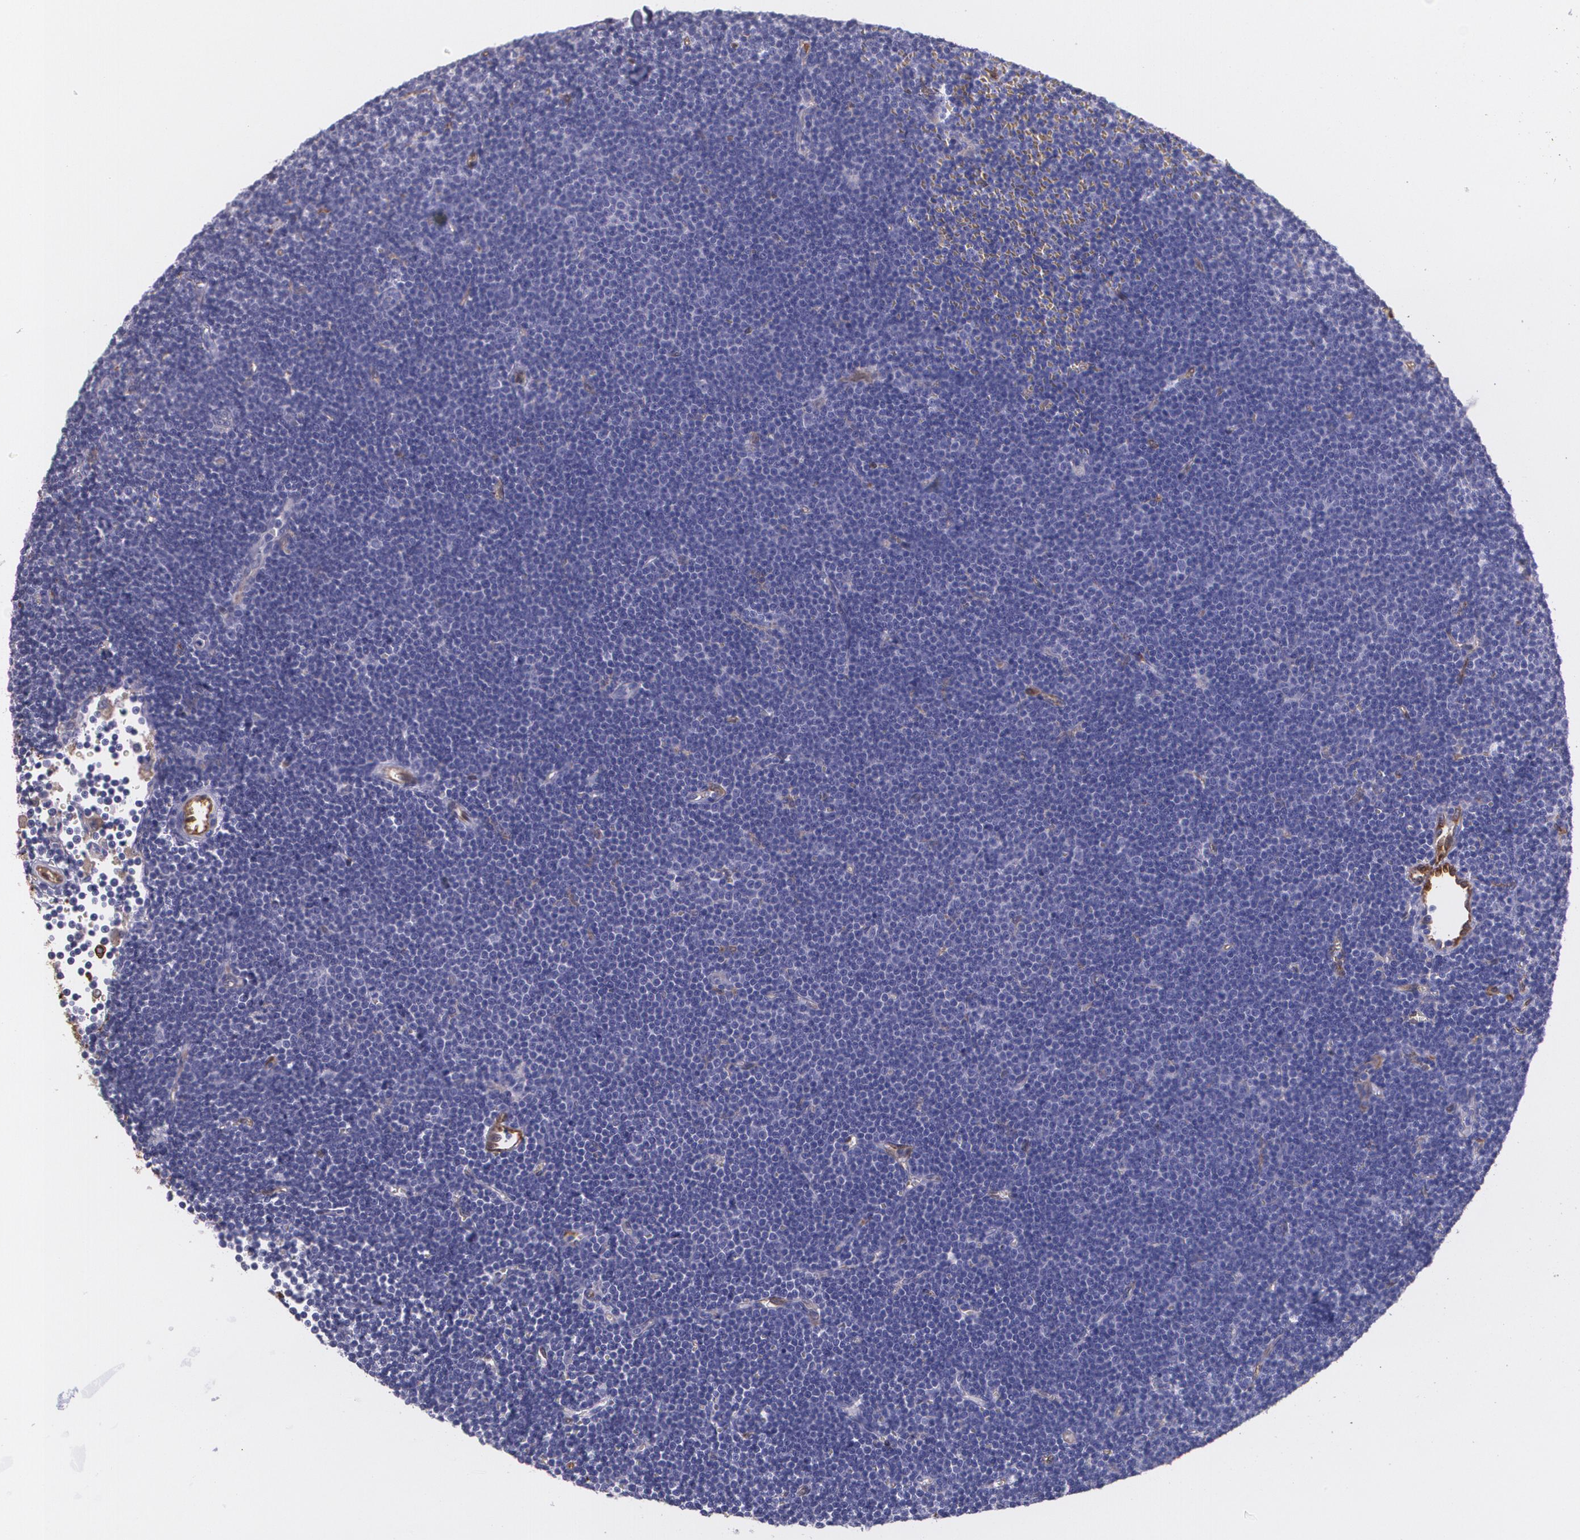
{"staining": {"intensity": "negative", "quantity": "none", "location": "none"}, "tissue": "lymphoma", "cell_type": "Tumor cells", "image_type": "cancer", "snomed": [{"axis": "morphology", "description": "Malignant lymphoma, non-Hodgkin's type, Low grade"}, {"axis": "topography", "description": "Lymph node"}], "caption": "Tumor cells show no significant protein positivity in malignant lymphoma, non-Hodgkin's type (low-grade).", "gene": "MMP2", "patient": {"sex": "female", "age": 73}}